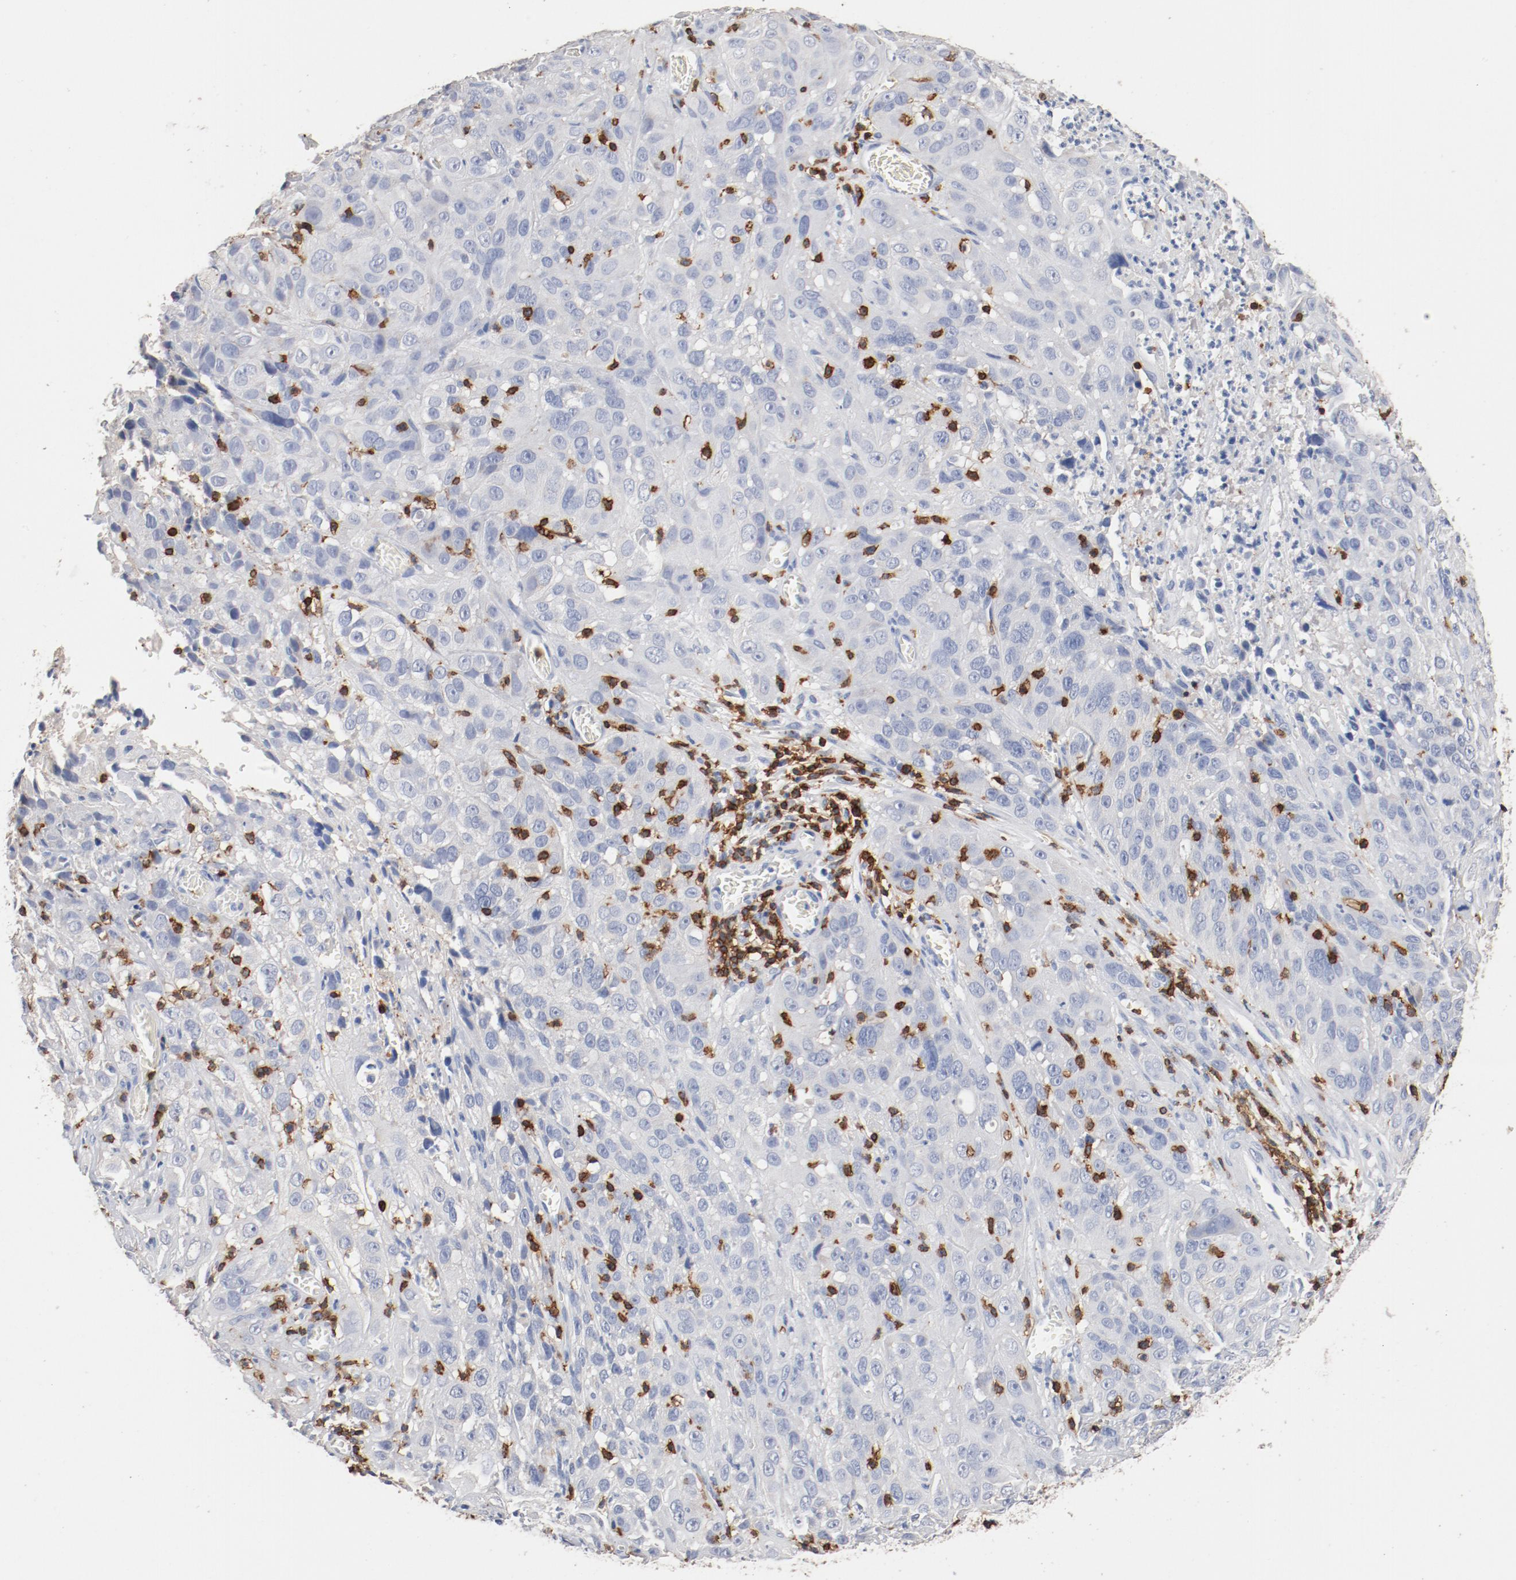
{"staining": {"intensity": "negative", "quantity": "none", "location": "none"}, "tissue": "cervical cancer", "cell_type": "Tumor cells", "image_type": "cancer", "snomed": [{"axis": "morphology", "description": "Squamous cell carcinoma, NOS"}, {"axis": "topography", "description": "Cervix"}], "caption": "DAB immunohistochemical staining of human cervical cancer (squamous cell carcinoma) displays no significant expression in tumor cells.", "gene": "CD247", "patient": {"sex": "female", "age": 32}}